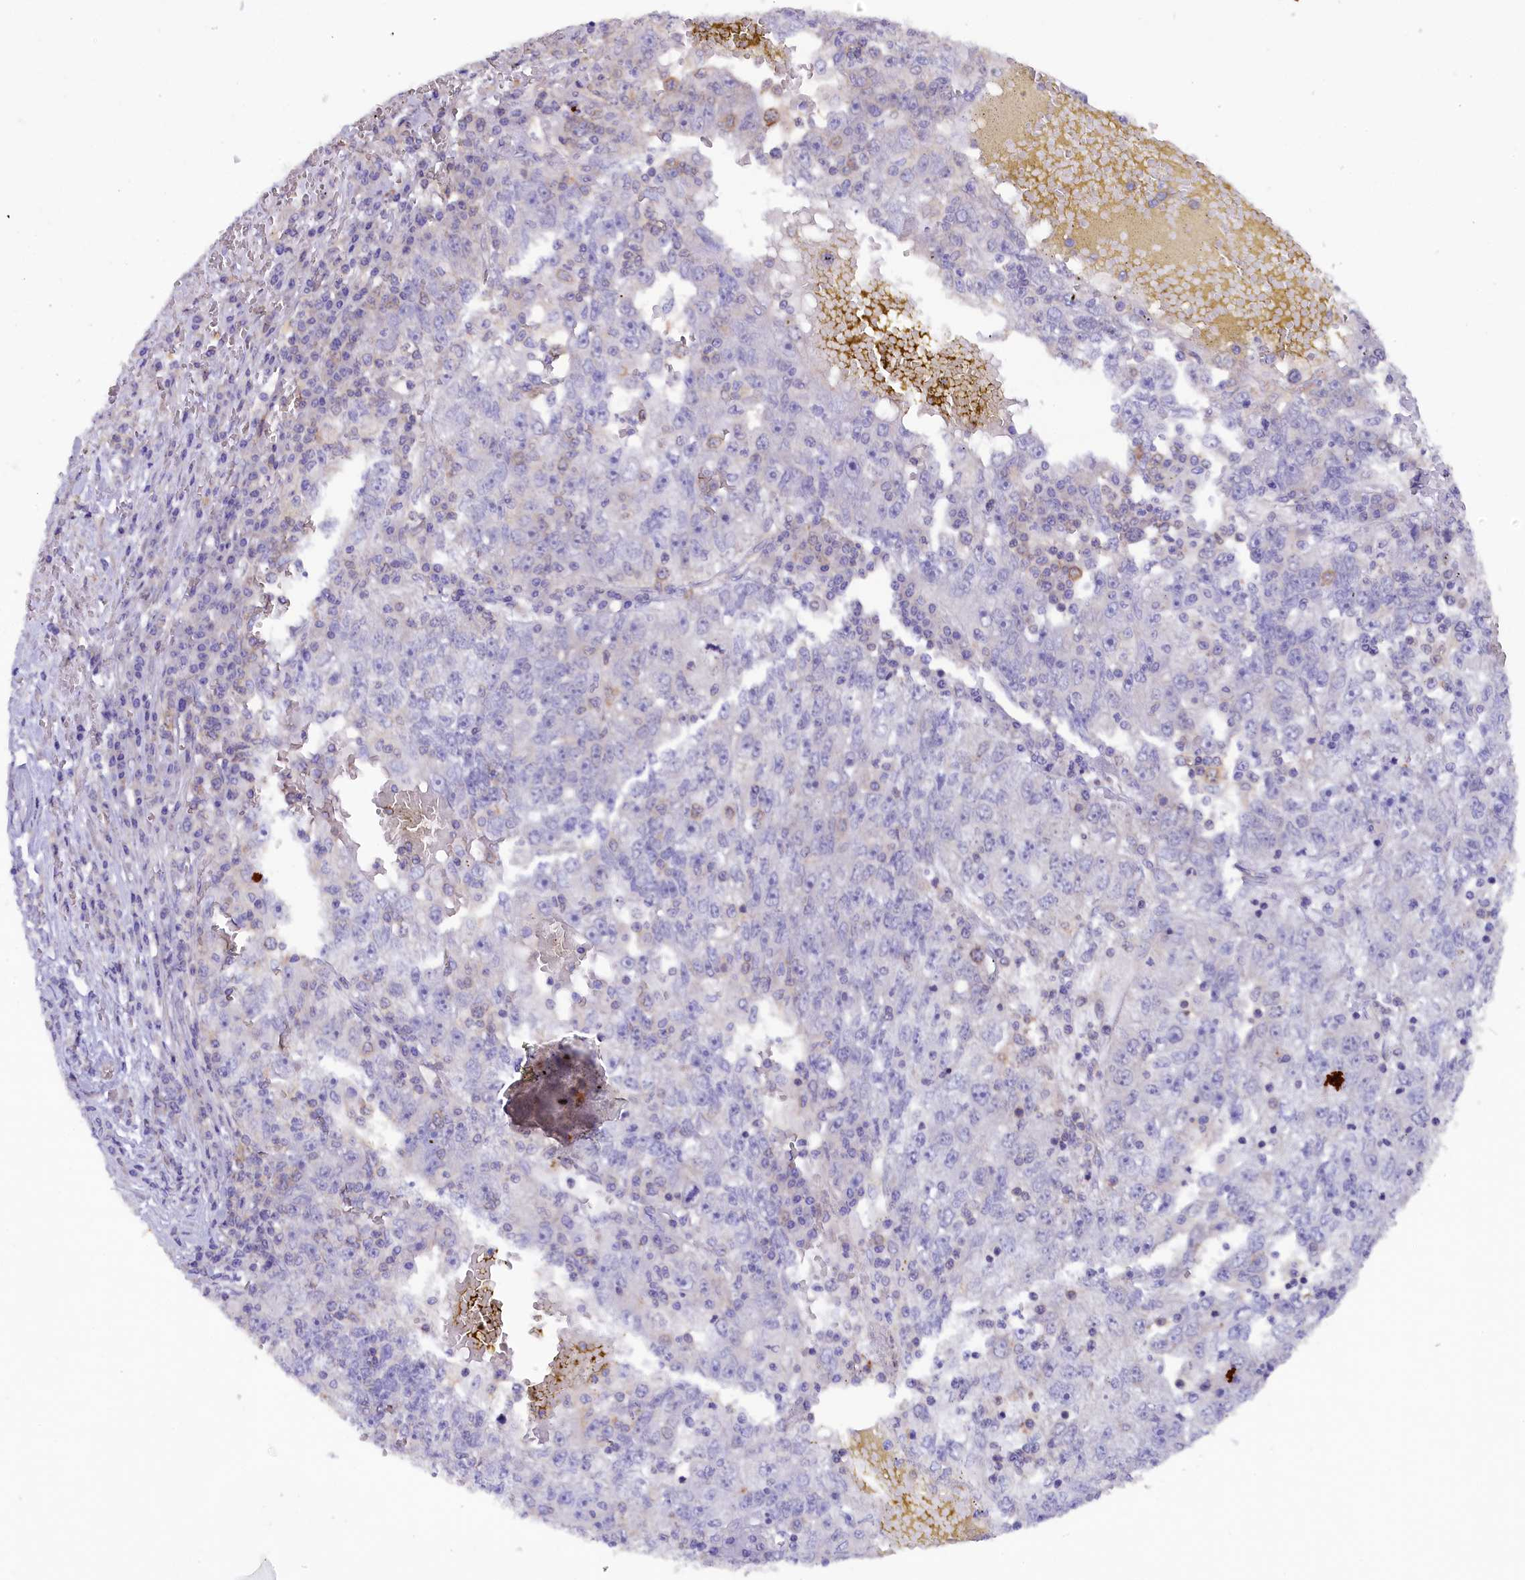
{"staining": {"intensity": "negative", "quantity": "none", "location": "none"}, "tissue": "liver cancer", "cell_type": "Tumor cells", "image_type": "cancer", "snomed": [{"axis": "morphology", "description": "Carcinoma, Hepatocellular, NOS"}, {"axis": "topography", "description": "Liver"}], "caption": "Immunohistochemical staining of human liver cancer exhibits no significant expression in tumor cells.", "gene": "JPT2", "patient": {"sex": "male", "age": 49}}